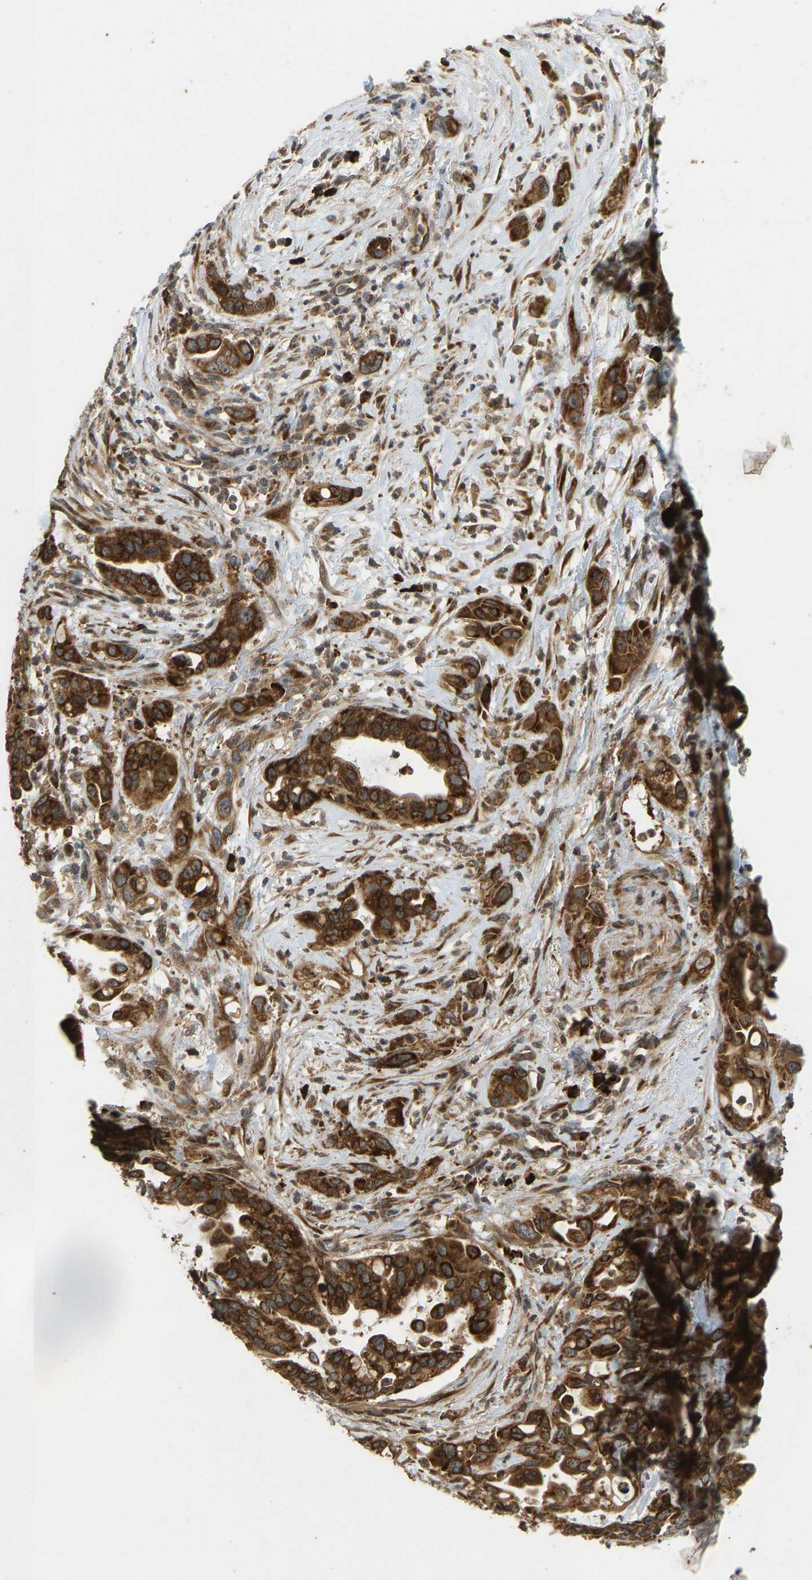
{"staining": {"intensity": "strong", "quantity": ">75%", "location": "cytoplasmic/membranous"}, "tissue": "pancreatic cancer", "cell_type": "Tumor cells", "image_type": "cancer", "snomed": [{"axis": "morphology", "description": "Adenocarcinoma, NOS"}, {"axis": "topography", "description": "Pancreas"}], "caption": "A photomicrograph of pancreatic adenocarcinoma stained for a protein reveals strong cytoplasmic/membranous brown staining in tumor cells. The staining is performed using DAB (3,3'-diaminobenzidine) brown chromogen to label protein expression. The nuclei are counter-stained blue using hematoxylin.", "gene": "RPN2", "patient": {"sex": "female", "age": 70}}